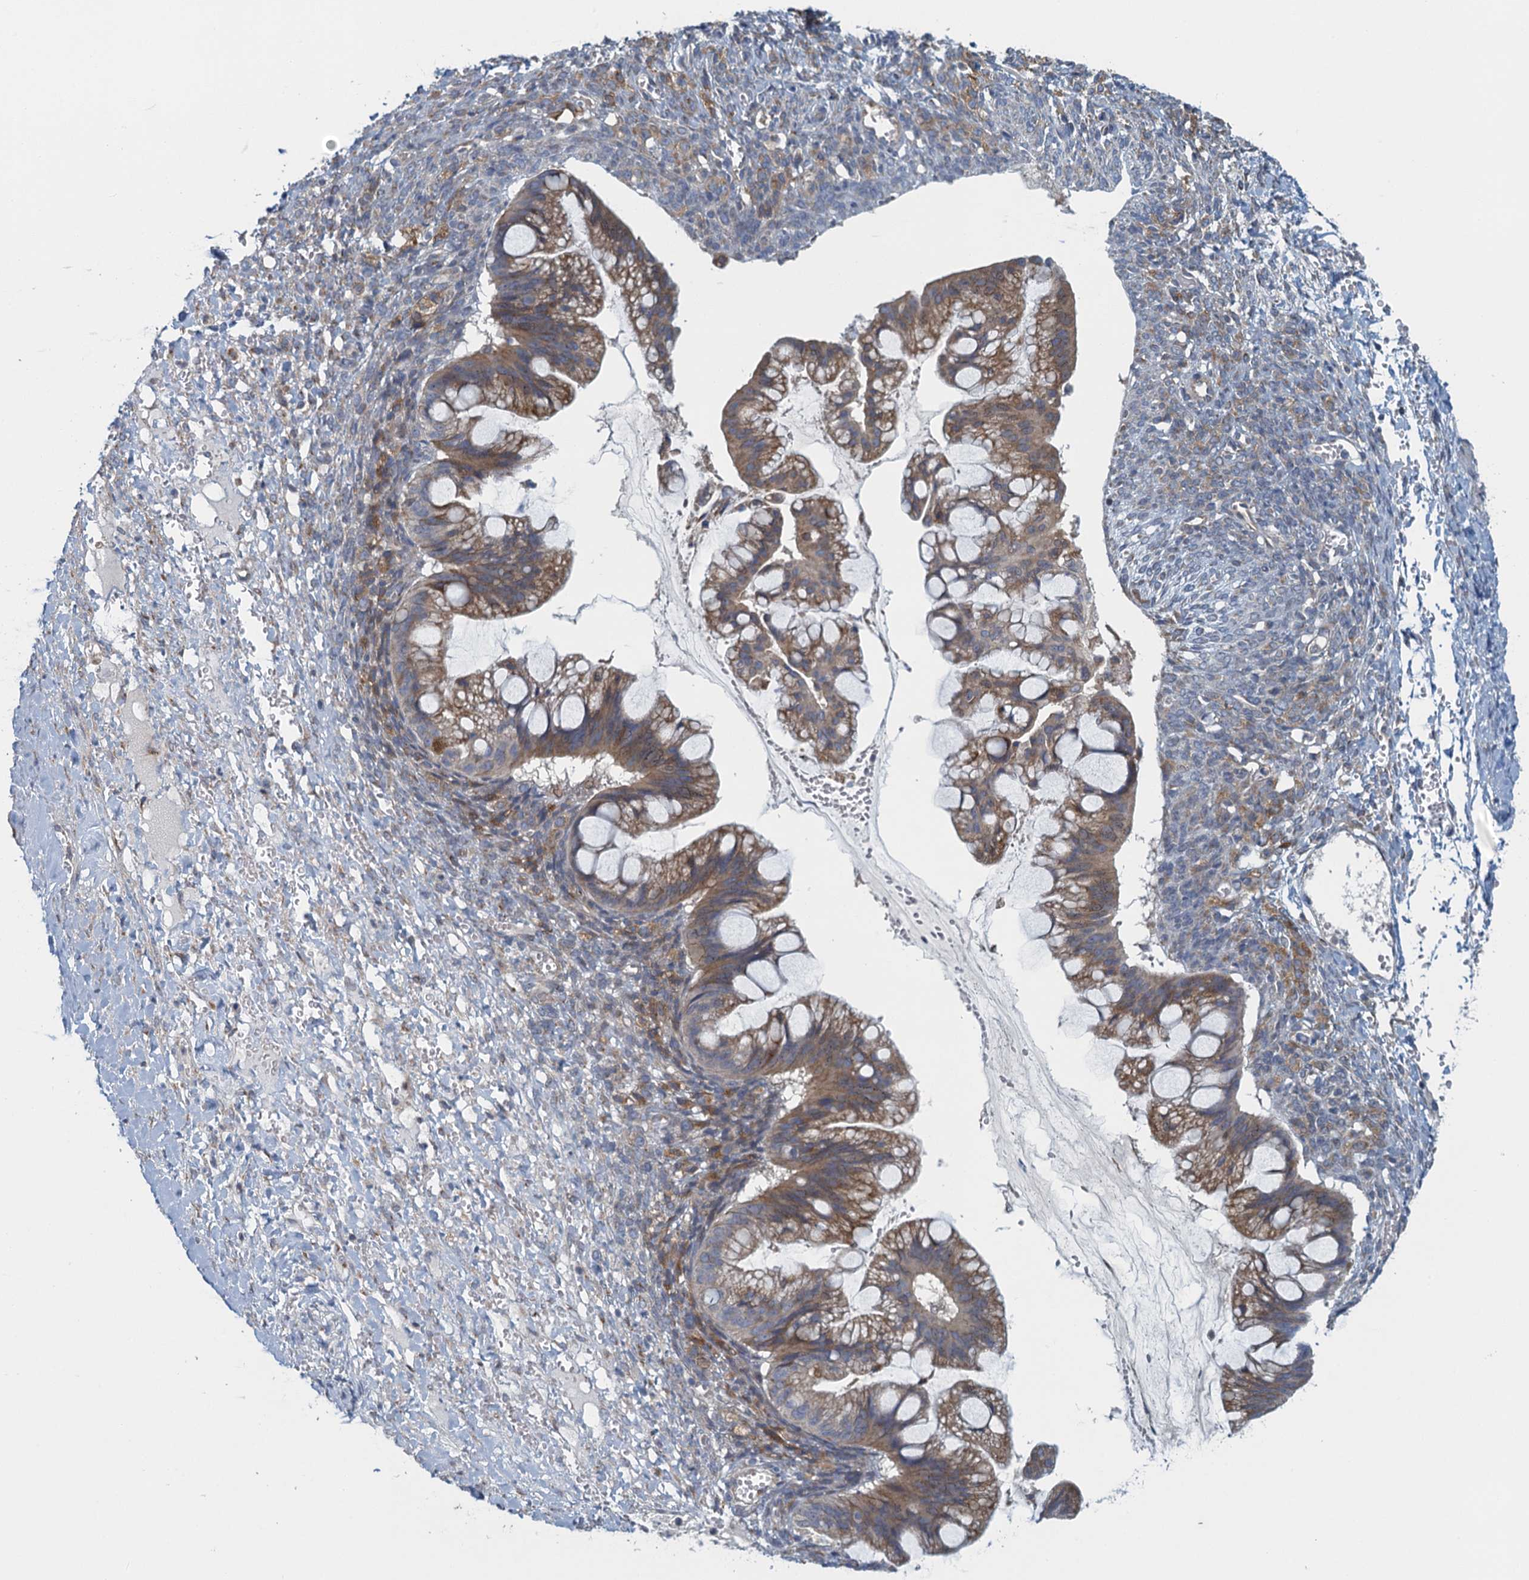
{"staining": {"intensity": "moderate", "quantity": ">75%", "location": "cytoplasmic/membranous"}, "tissue": "ovarian cancer", "cell_type": "Tumor cells", "image_type": "cancer", "snomed": [{"axis": "morphology", "description": "Cystadenocarcinoma, mucinous, NOS"}, {"axis": "topography", "description": "Ovary"}], "caption": "Immunohistochemical staining of human ovarian mucinous cystadenocarcinoma demonstrates moderate cytoplasmic/membranous protein expression in about >75% of tumor cells. The protein is shown in brown color, while the nuclei are stained blue.", "gene": "ALG2", "patient": {"sex": "female", "age": 73}}